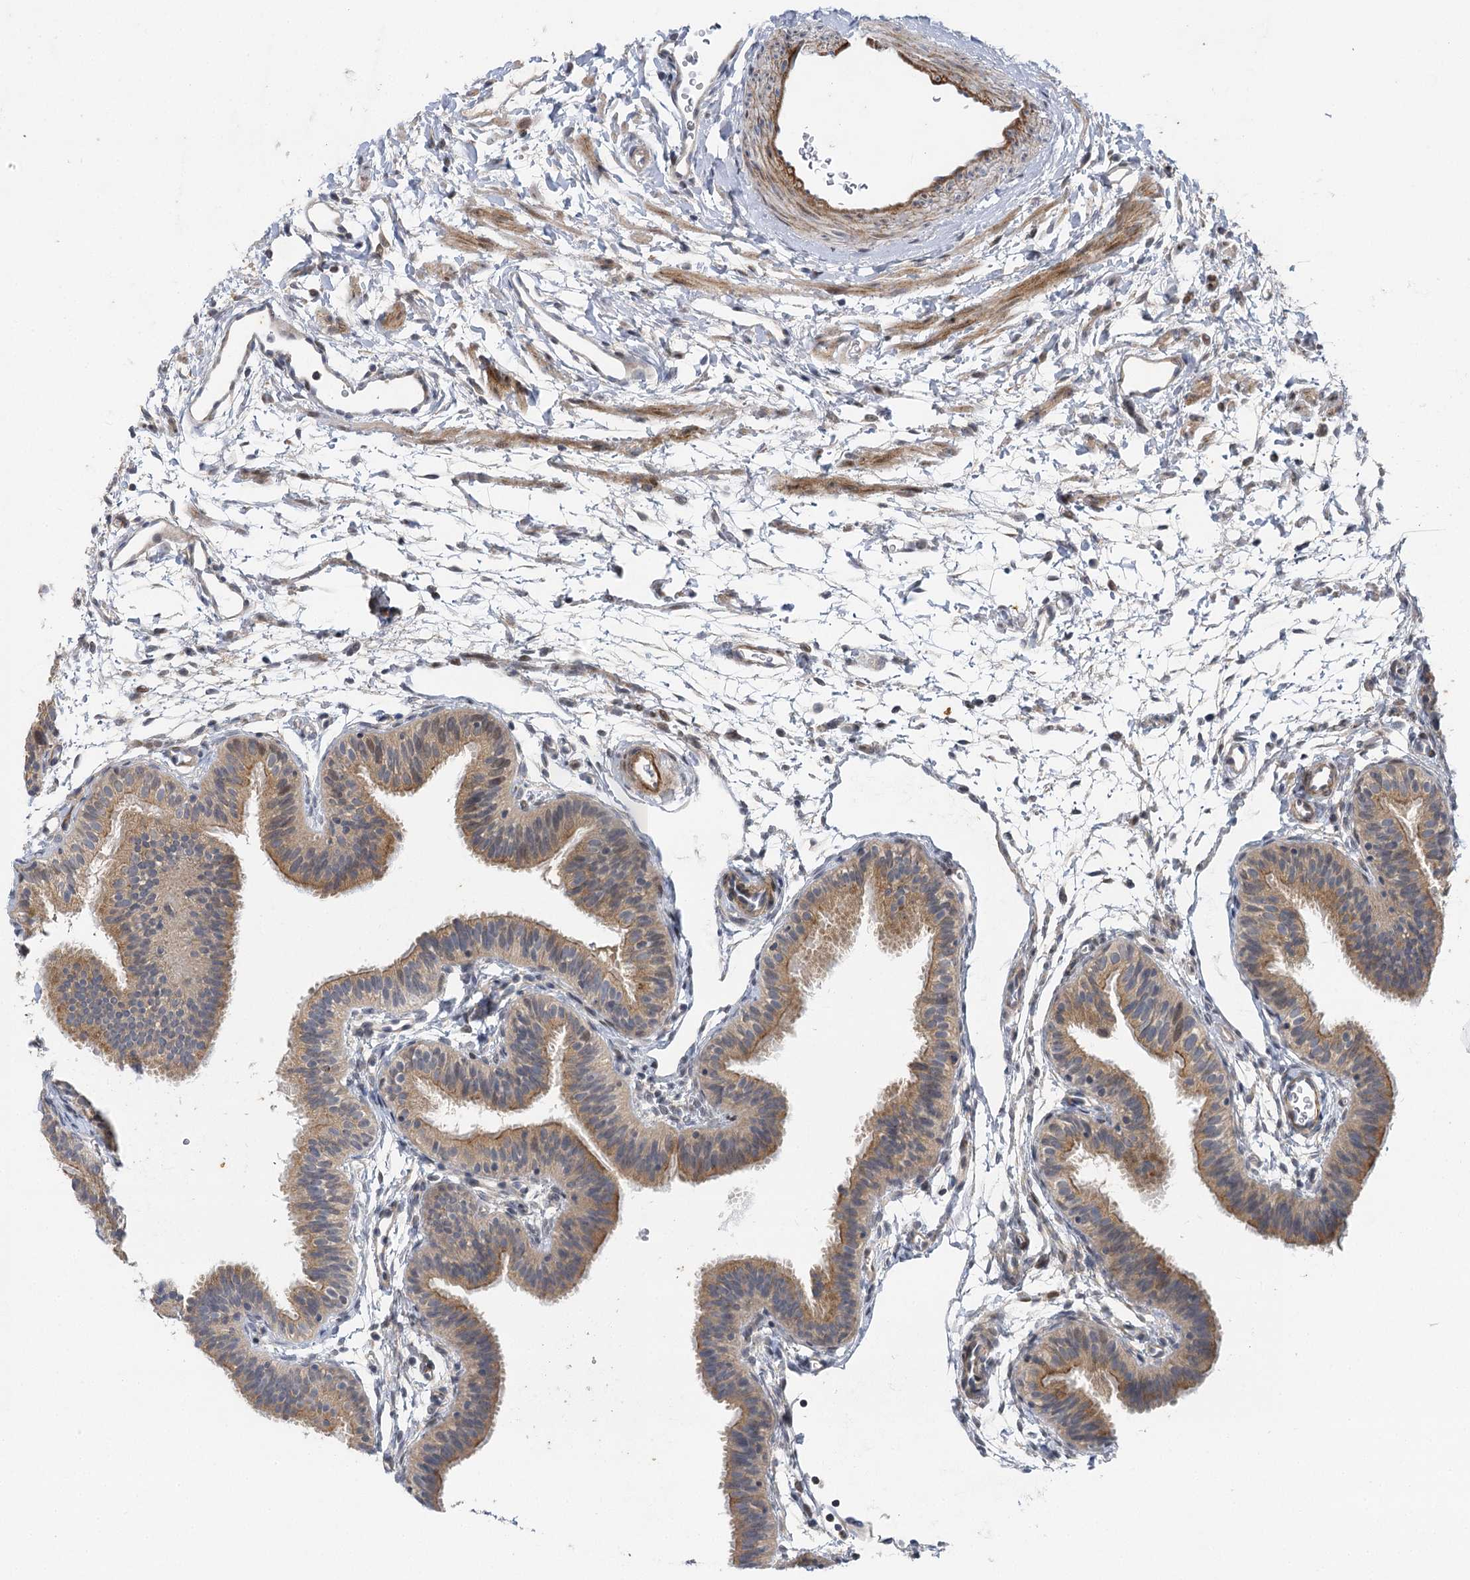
{"staining": {"intensity": "weak", "quantity": "25%-75%", "location": "cytoplasmic/membranous,nuclear"}, "tissue": "fallopian tube", "cell_type": "Glandular cells", "image_type": "normal", "snomed": [{"axis": "morphology", "description": "Normal tissue, NOS"}, {"axis": "topography", "description": "Fallopian tube"}], "caption": "A low amount of weak cytoplasmic/membranous,nuclear positivity is identified in about 25%-75% of glandular cells in unremarkable fallopian tube. (DAB (3,3'-diaminobenzidine) IHC, brown staining for protein, blue staining for nuclei).", "gene": "IL11RA", "patient": {"sex": "female", "age": 35}}